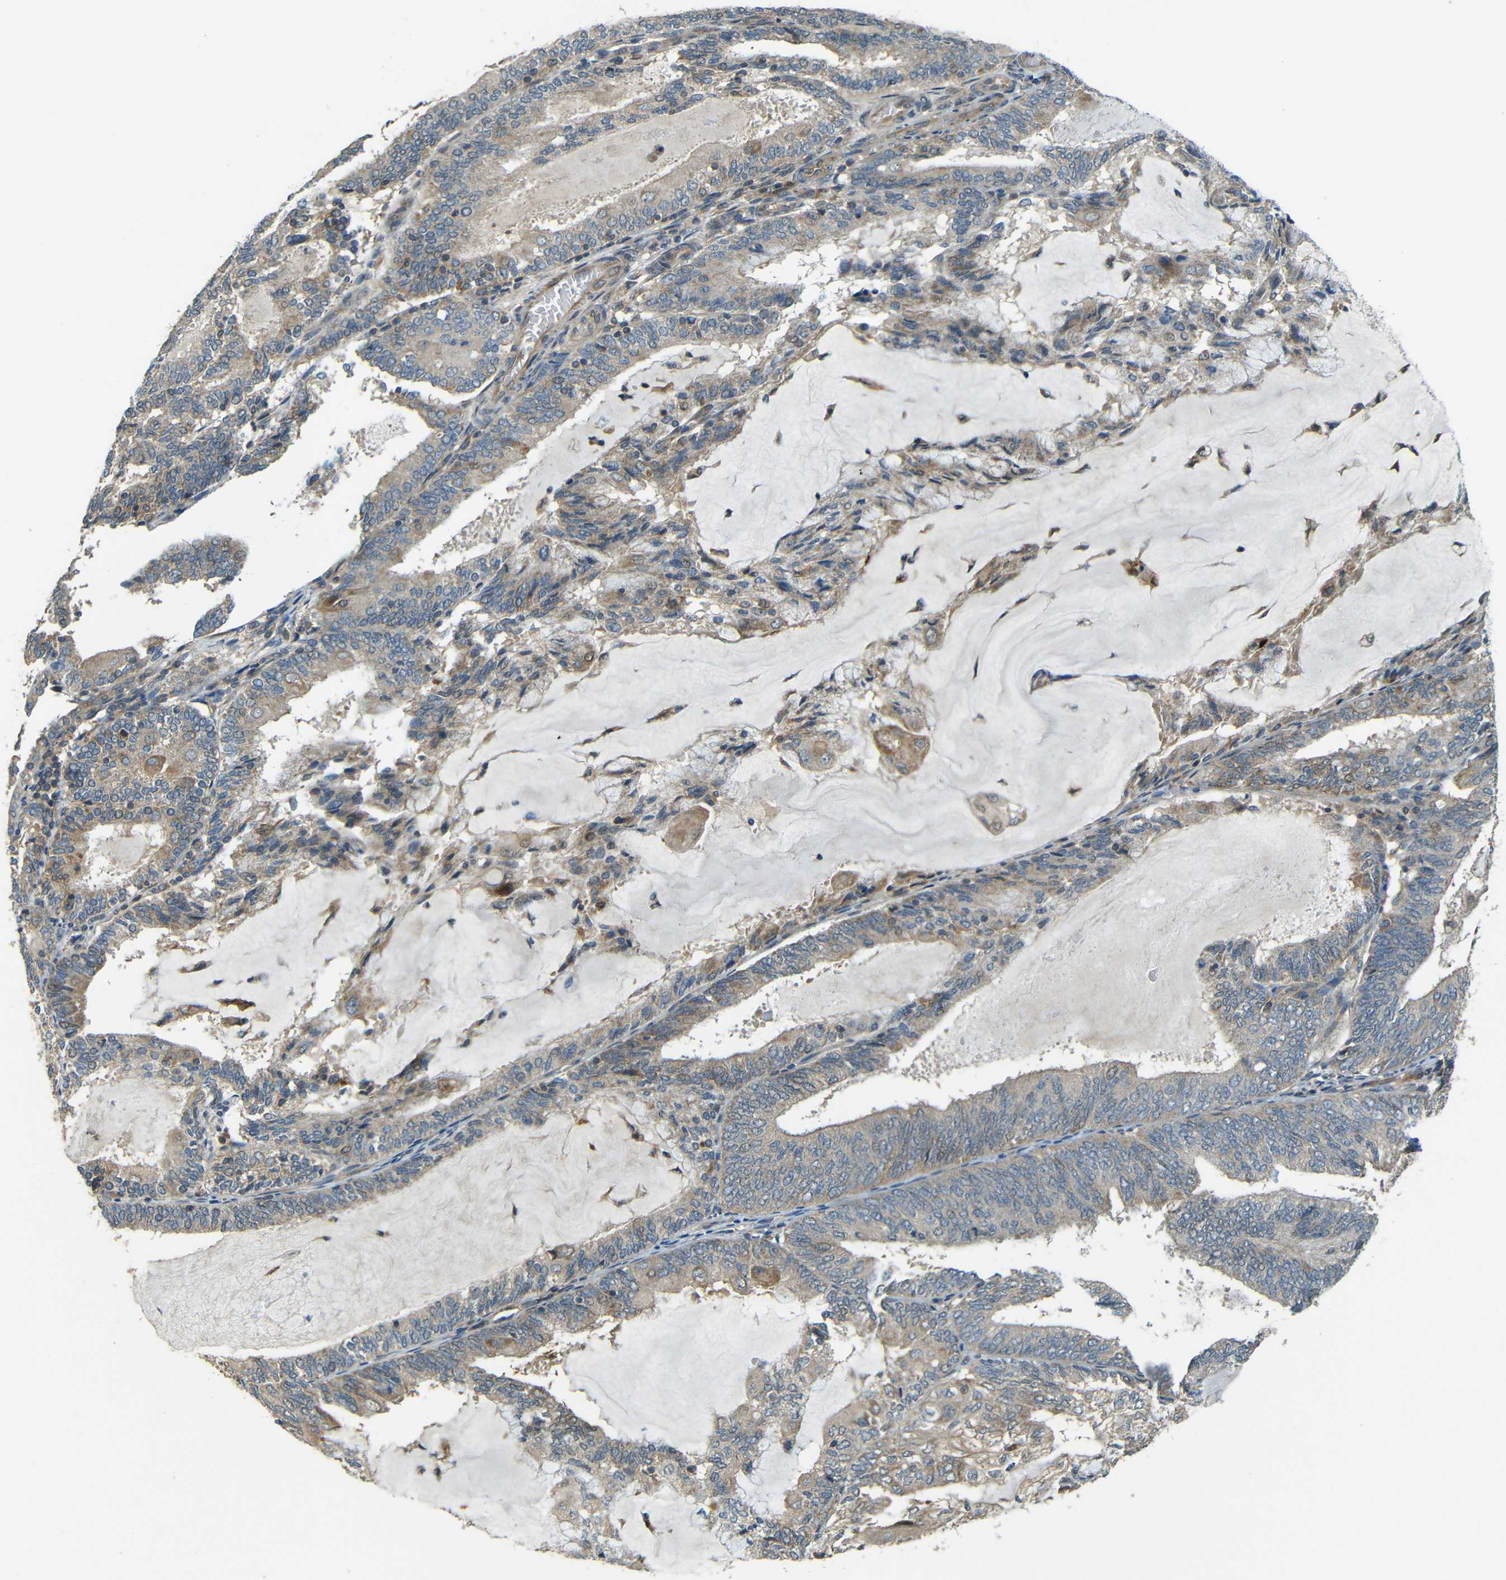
{"staining": {"intensity": "weak", "quantity": ">75%", "location": "cytoplasmic/membranous"}, "tissue": "endometrial cancer", "cell_type": "Tumor cells", "image_type": "cancer", "snomed": [{"axis": "morphology", "description": "Adenocarcinoma, NOS"}, {"axis": "topography", "description": "Endometrium"}], "caption": "Endometrial cancer (adenocarcinoma) stained with a protein marker exhibits weak staining in tumor cells.", "gene": "FNDC3A", "patient": {"sex": "female", "age": 81}}